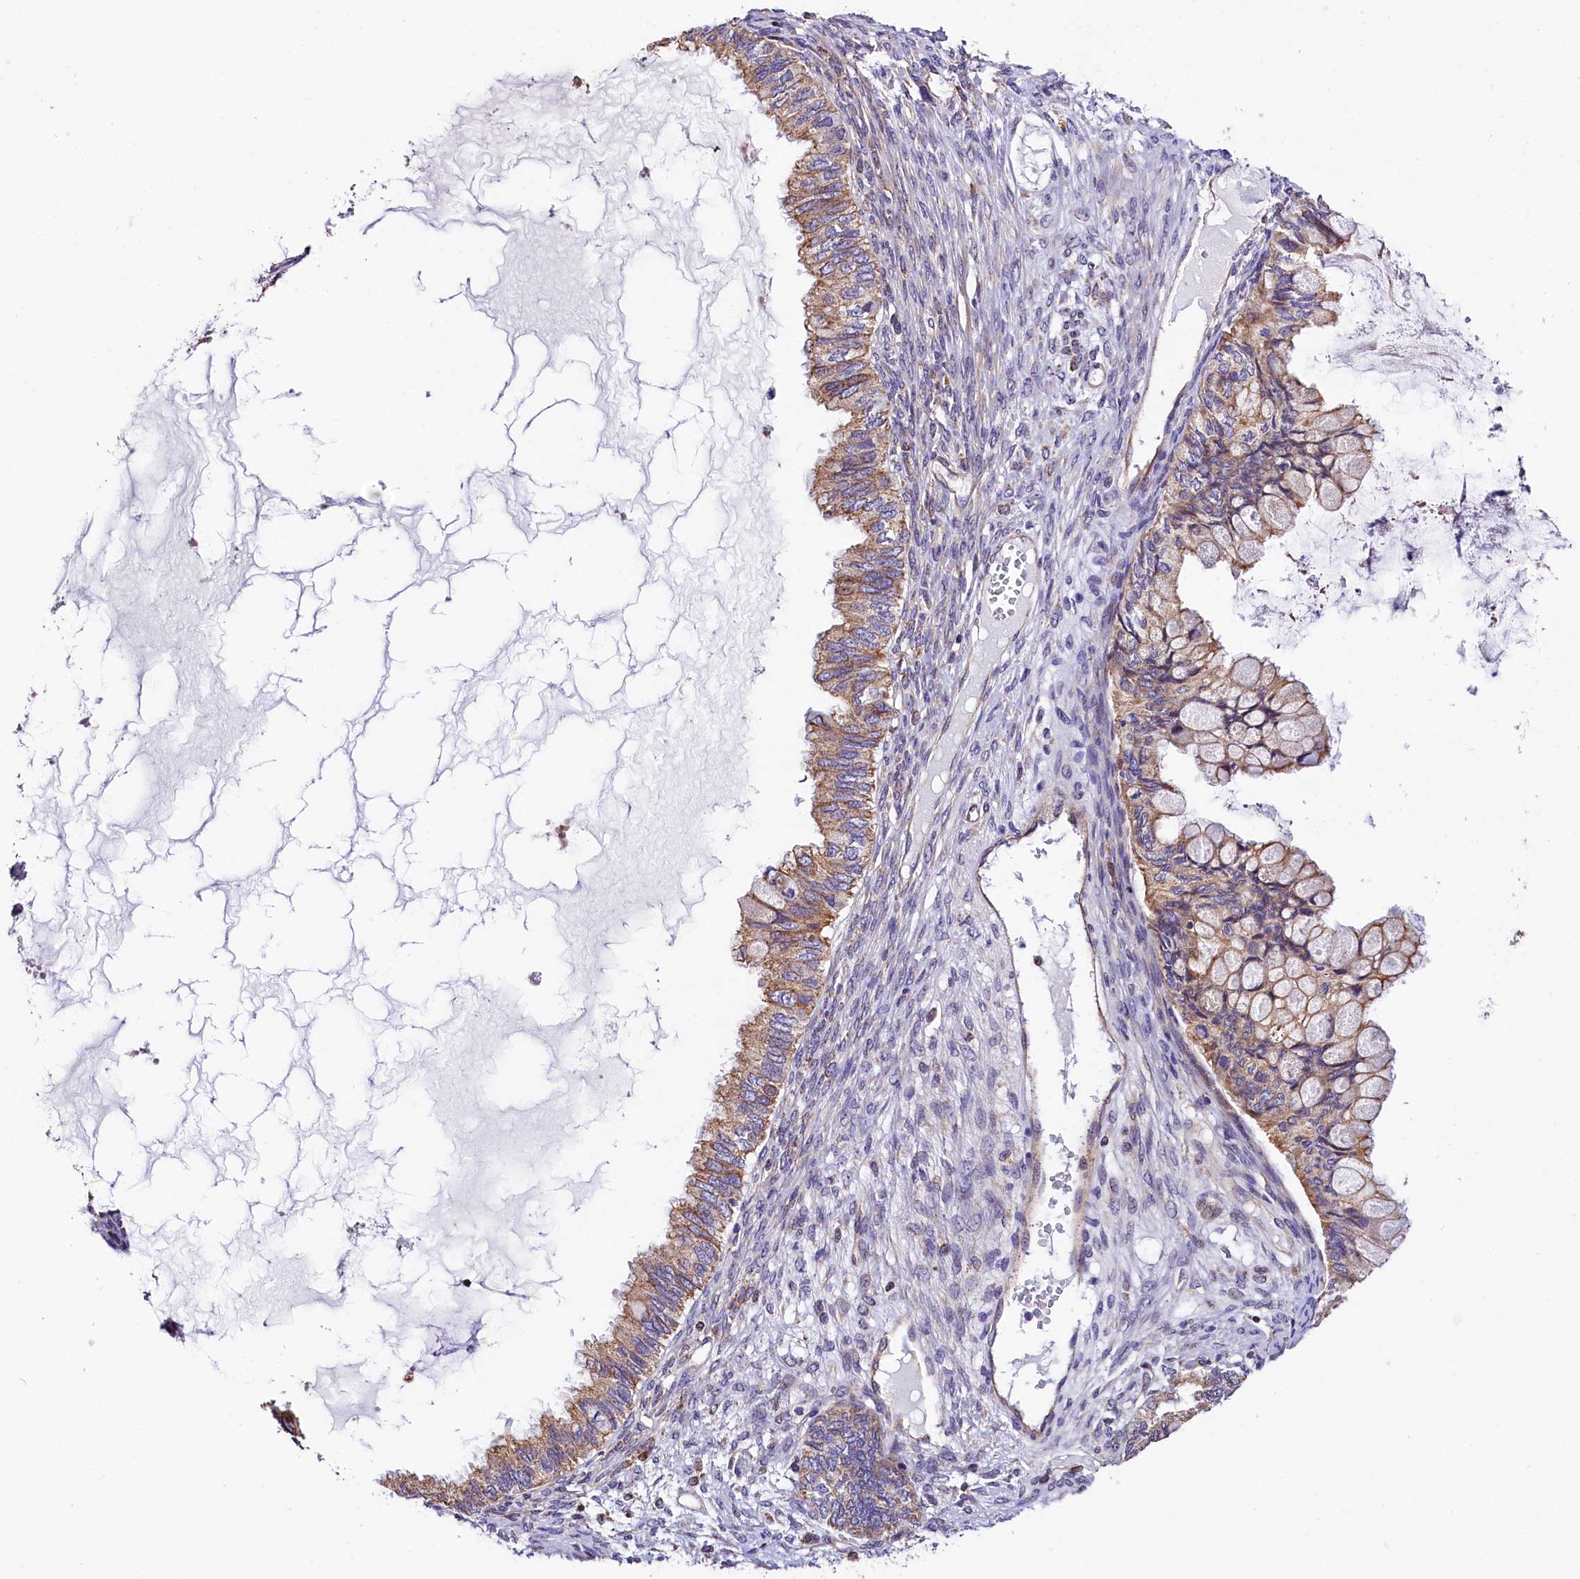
{"staining": {"intensity": "moderate", "quantity": ">75%", "location": "cytoplasmic/membranous"}, "tissue": "ovarian cancer", "cell_type": "Tumor cells", "image_type": "cancer", "snomed": [{"axis": "morphology", "description": "Cystadenocarcinoma, mucinous, NOS"}, {"axis": "topography", "description": "Ovary"}], "caption": "Immunohistochemistry (DAB) staining of ovarian cancer (mucinous cystadenocarcinoma) displays moderate cytoplasmic/membranous protein staining in approximately >75% of tumor cells.", "gene": "ACAA2", "patient": {"sex": "female", "age": 80}}